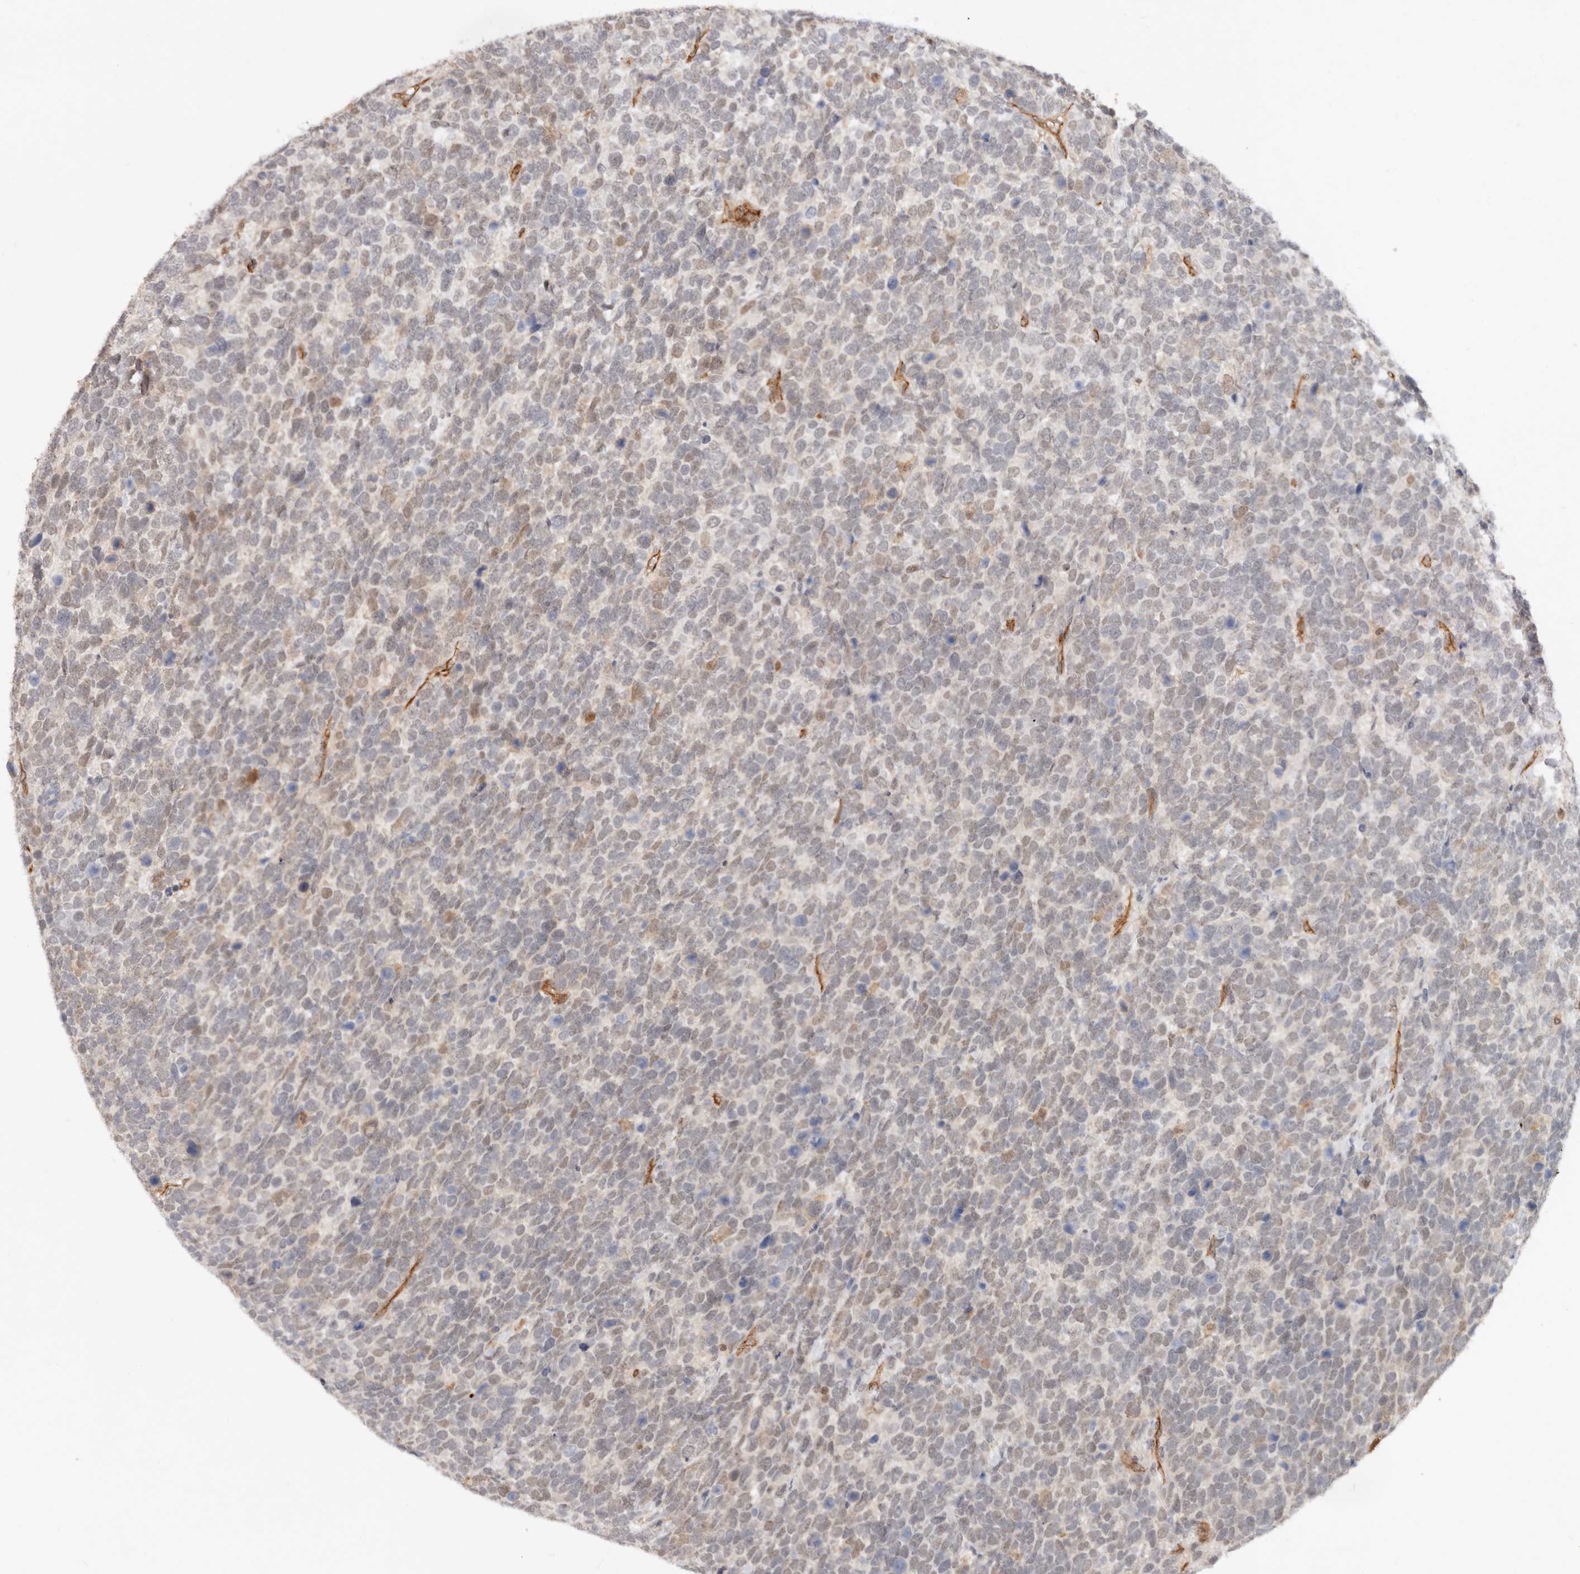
{"staining": {"intensity": "weak", "quantity": "<25%", "location": "nuclear"}, "tissue": "urothelial cancer", "cell_type": "Tumor cells", "image_type": "cancer", "snomed": [{"axis": "morphology", "description": "Urothelial carcinoma, High grade"}, {"axis": "topography", "description": "Urinary bladder"}], "caption": "Tumor cells show no significant expression in urothelial cancer.", "gene": "HEXD", "patient": {"sex": "female", "age": 82}}